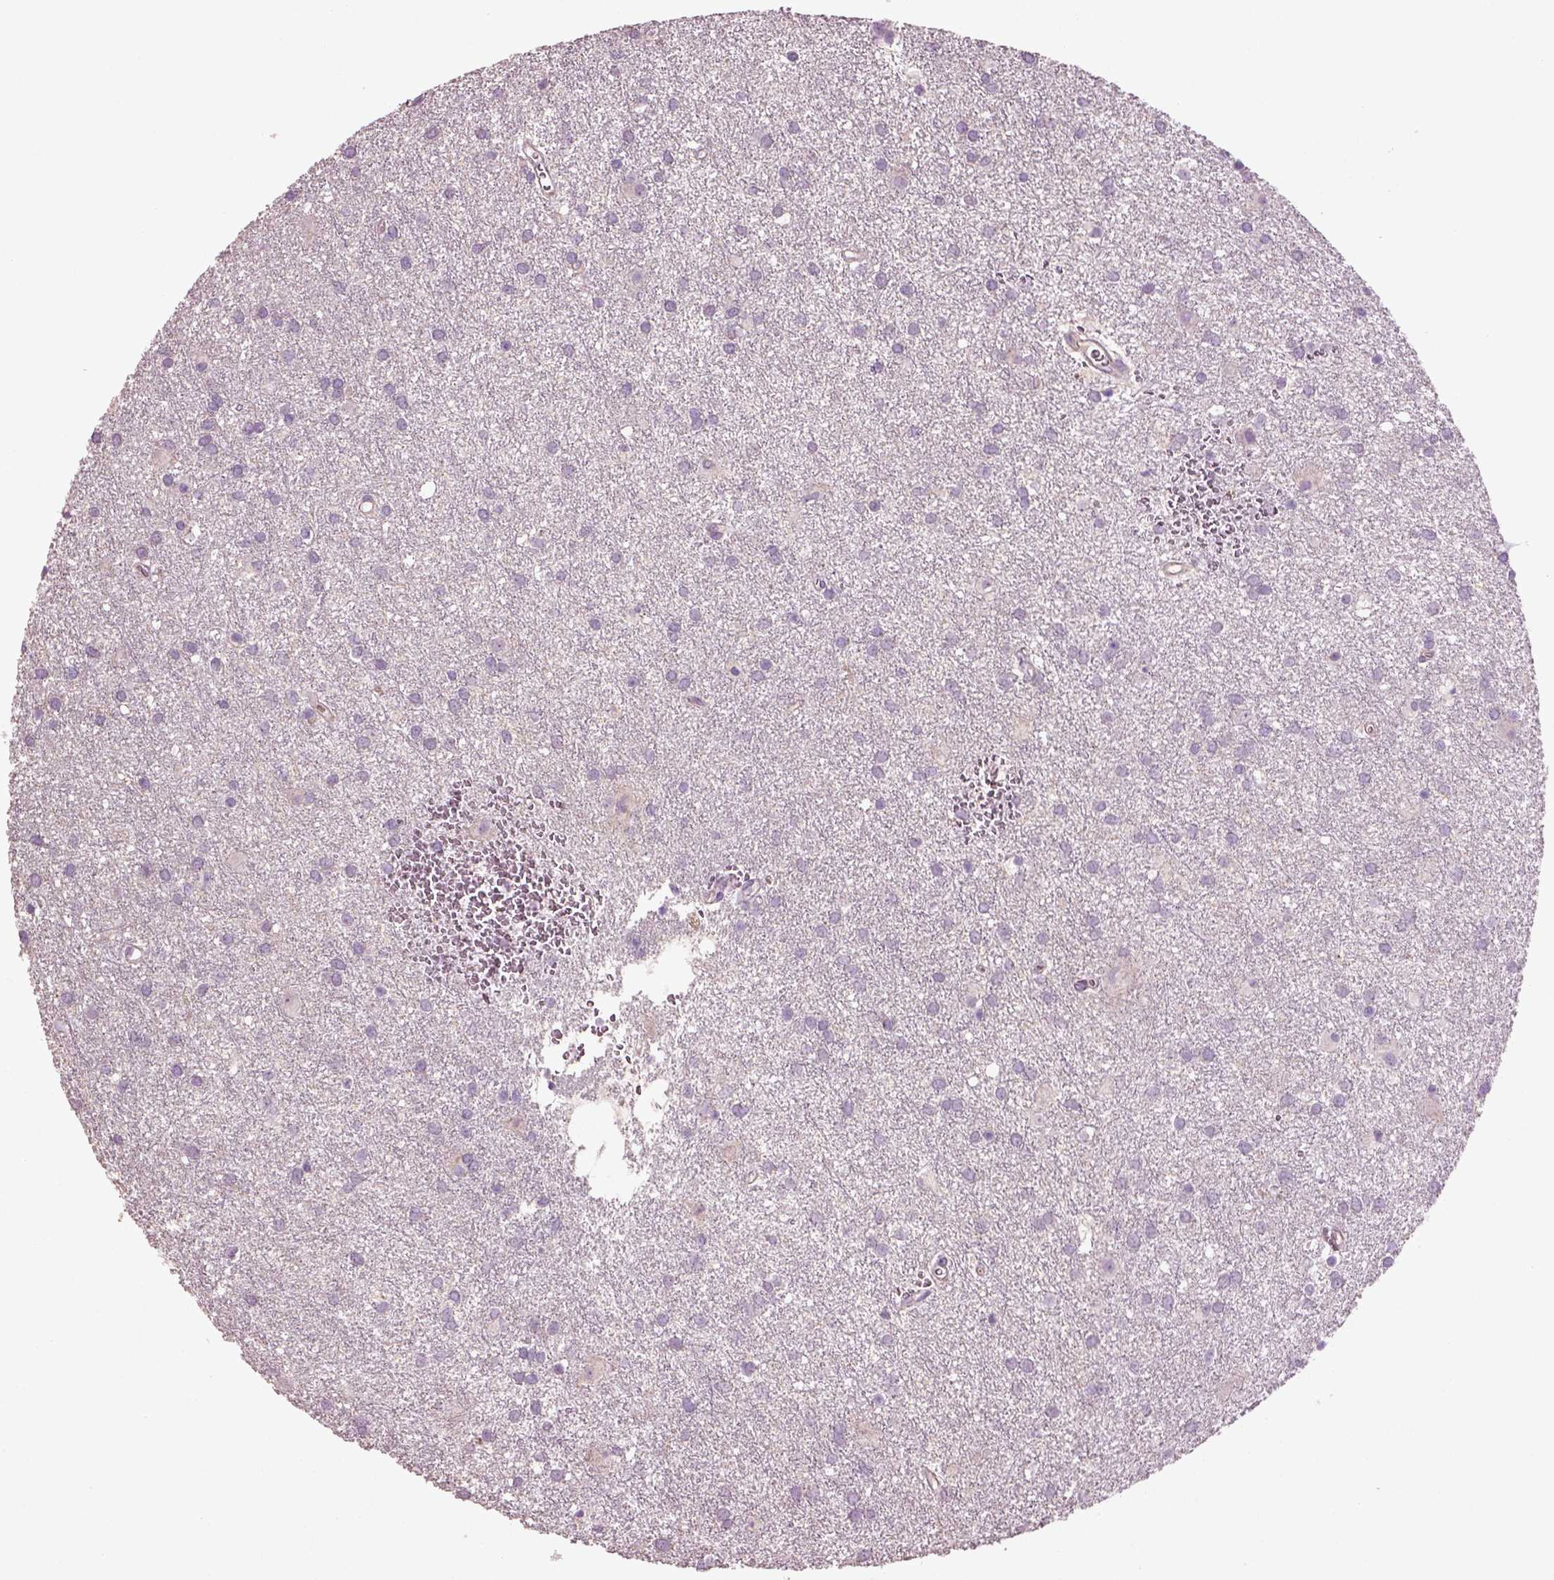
{"staining": {"intensity": "negative", "quantity": "none", "location": "none"}, "tissue": "glioma", "cell_type": "Tumor cells", "image_type": "cancer", "snomed": [{"axis": "morphology", "description": "Glioma, malignant, Low grade"}, {"axis": "topography", "description": "Brain"}], "caption": "This is an immunohistochemistry micrograph of malignant glioma (low-grade). There is no staining in tumor cells.", "gene": "DEFB118", "patient": {"sex": "male", "age": 58}}